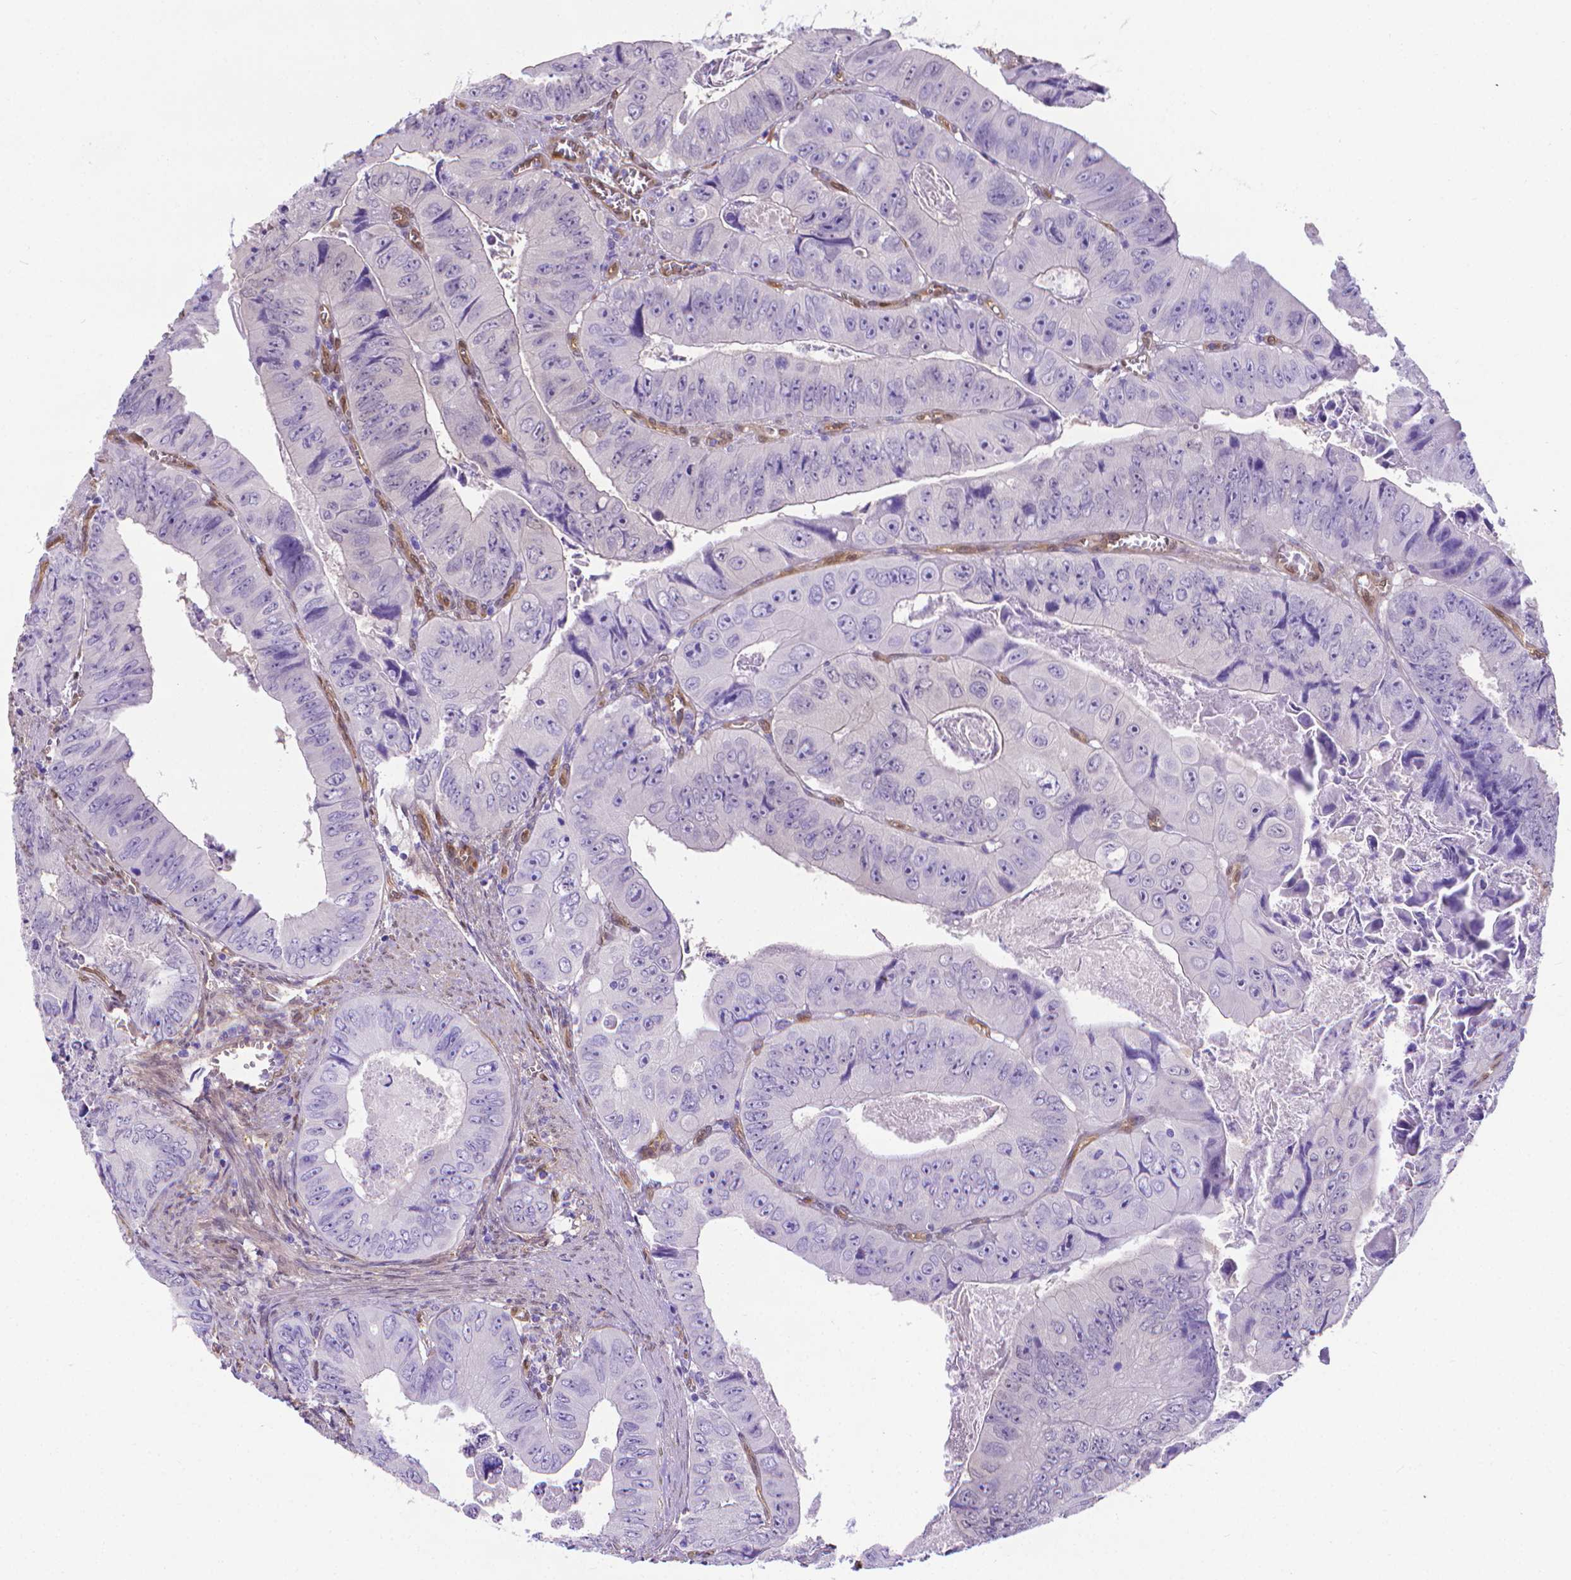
{"staining": {"intensity": "negative", "quantity": "none", "location": "none"}, "tissue": "colorectal cancer", "cell_type": "Tumor cells", "image_type": "cancer", "snomed": [{"axis": "morphology", "description": "Adenocarcinoma, NOS"}, {"axis": "topography", "description": "Colon"}], "caption": "High power microscopy histopathology image of an immunohistochemistry histopathology image of colorectal cancer, revealing no significant positivity in tumor cells.", "gene": "CLIC4", "patient": {"sex": "female", "age": 84}}